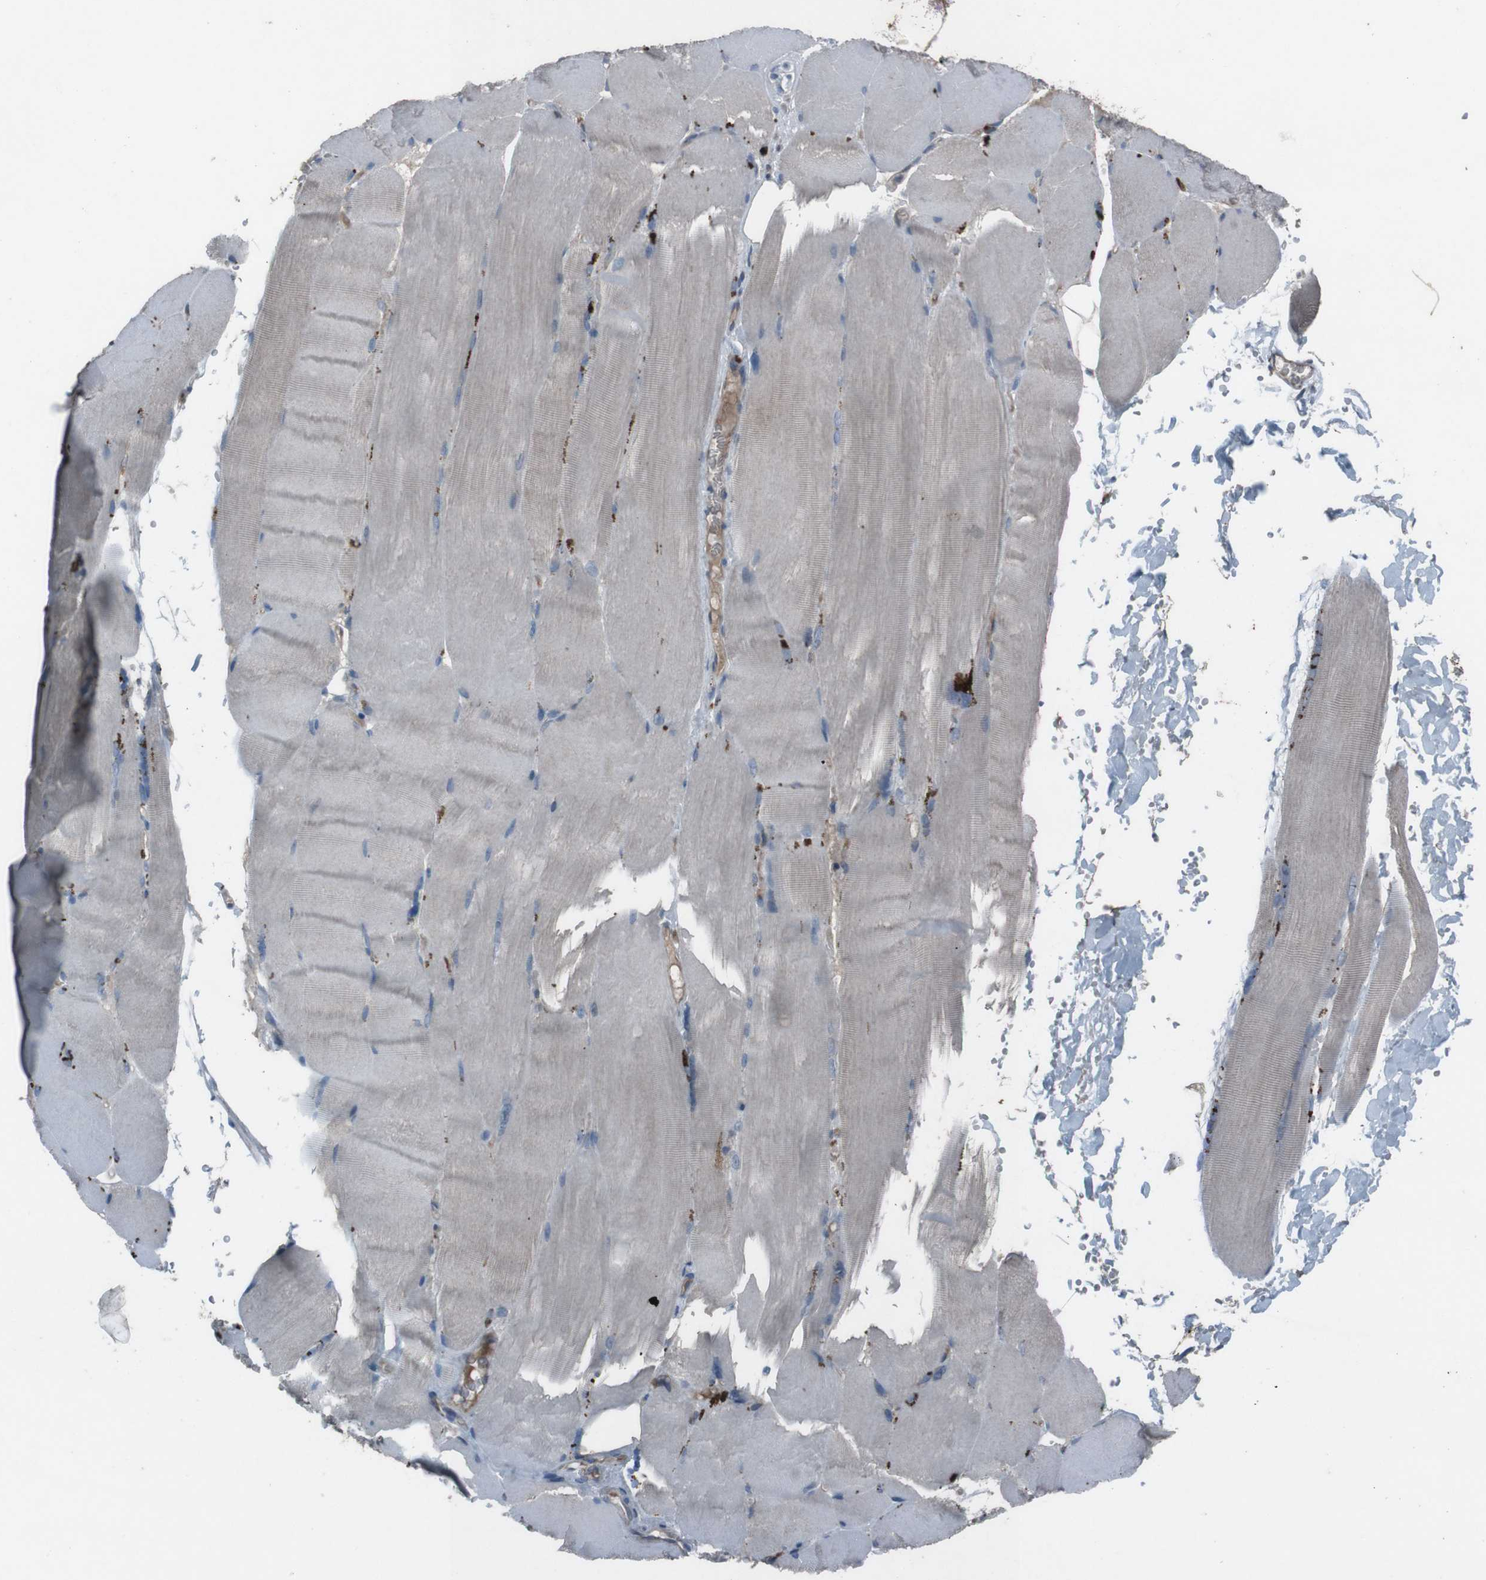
{"staining": {"intensity": "negative", "quantity": "none", "location": "none"}, "tissue": "skeletal muscle", "cell_type": "Myocytes", "image_type": "normal", "snomed": [{"axis": "morphology", "description": "Normal tissue, NOS"}, {"axis": "topography", "description": "Skin"}, {"axis": "topography", "description": "Skeletal muscle"}], "caption": "This is an immunohistochemistry image of unremarkable human skeletal muscle. There is no expression in myocytes.", "gene": "EFNA5", "patient": {"sex": "male", "age": 83}}